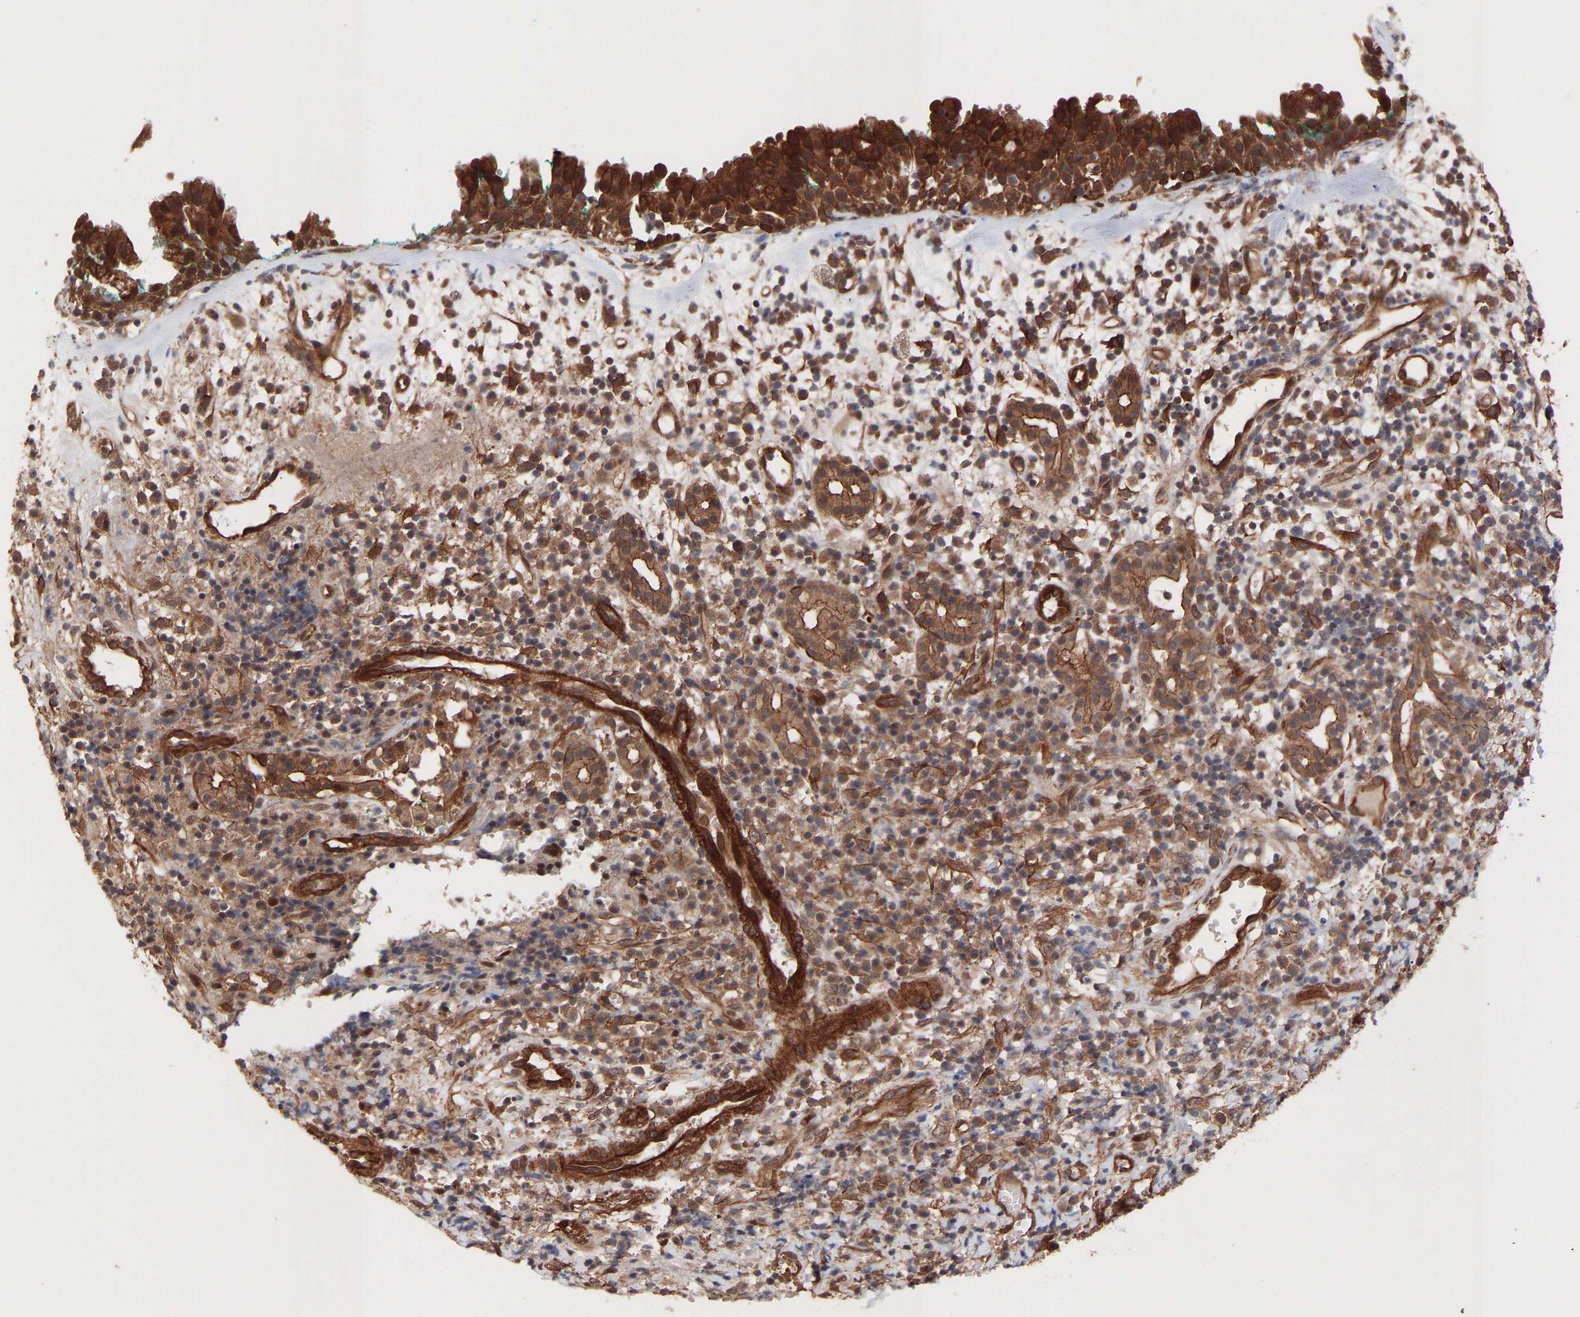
{"staining": {"intensity": "strong", "quantity": ">75%", "location": "cytoplasmic/membranous"}, "tissue": "nasopharynx", "cell_type": "Respiratory epithelial cells", "image_type": "normal", "snomed": [{"axis": "morphology", "description": "Normal tissue, NOS"}, {"axis": "morphology", "description": "Basal cell carcinoma"}, {"axis": "topography", "description": "Cartilage tissue"}, {"axis": "topography", "description": "Nasopharynx"}, {"axis": "topography", "description": "Oral tissue"}], "caption": "This is a histology image of IHC staining of benign nasopharynx, which shows strong expression in the cytoplasmic/membranous of respiratory epithelial cells.", "gene": "PDLIM5", "patient": {"sex": "female", "age": 77}}